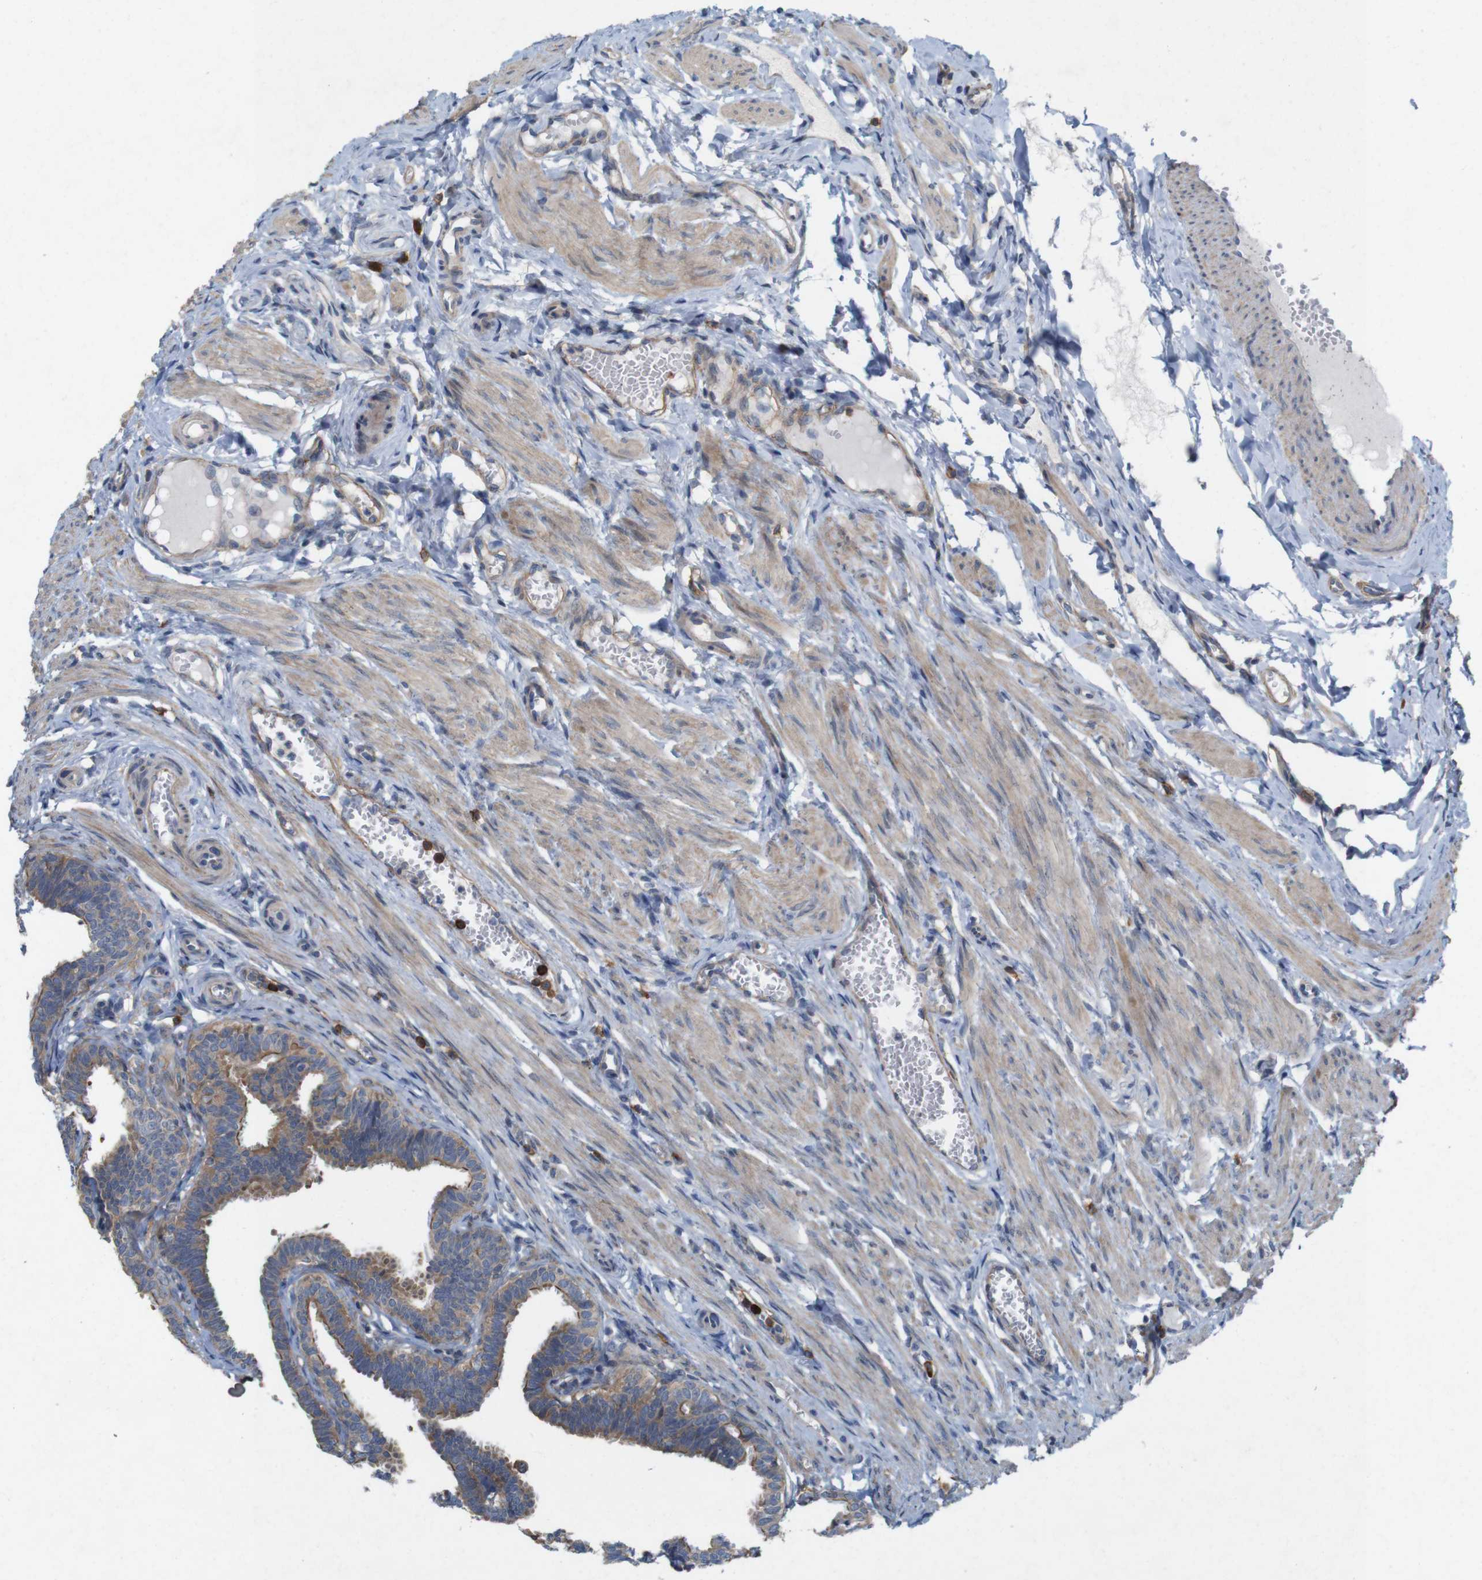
{"staining": {"intensity": "strong", "quantity": "<25%", "location": "cytoplasmic/membranous"}, "tissue": "fallopian tube", "cell_type": "Glandular cells", "image_type": "normal", "snomed": [{"axis": "morphology", "description": "Normal tissue, NOS"}, {"axis": "topography", "description": "Fallopian tube"}, {"axis": "topography", "description": "Ovary"}], "caption": "A photomicrograph of human fallopian tube stained for a protein demonstrates strong cytoplasmic/membranous brown staining in glandular cells.", "gene": "SIGLEC8", "patient": {"sex": "female", "age": 23}}